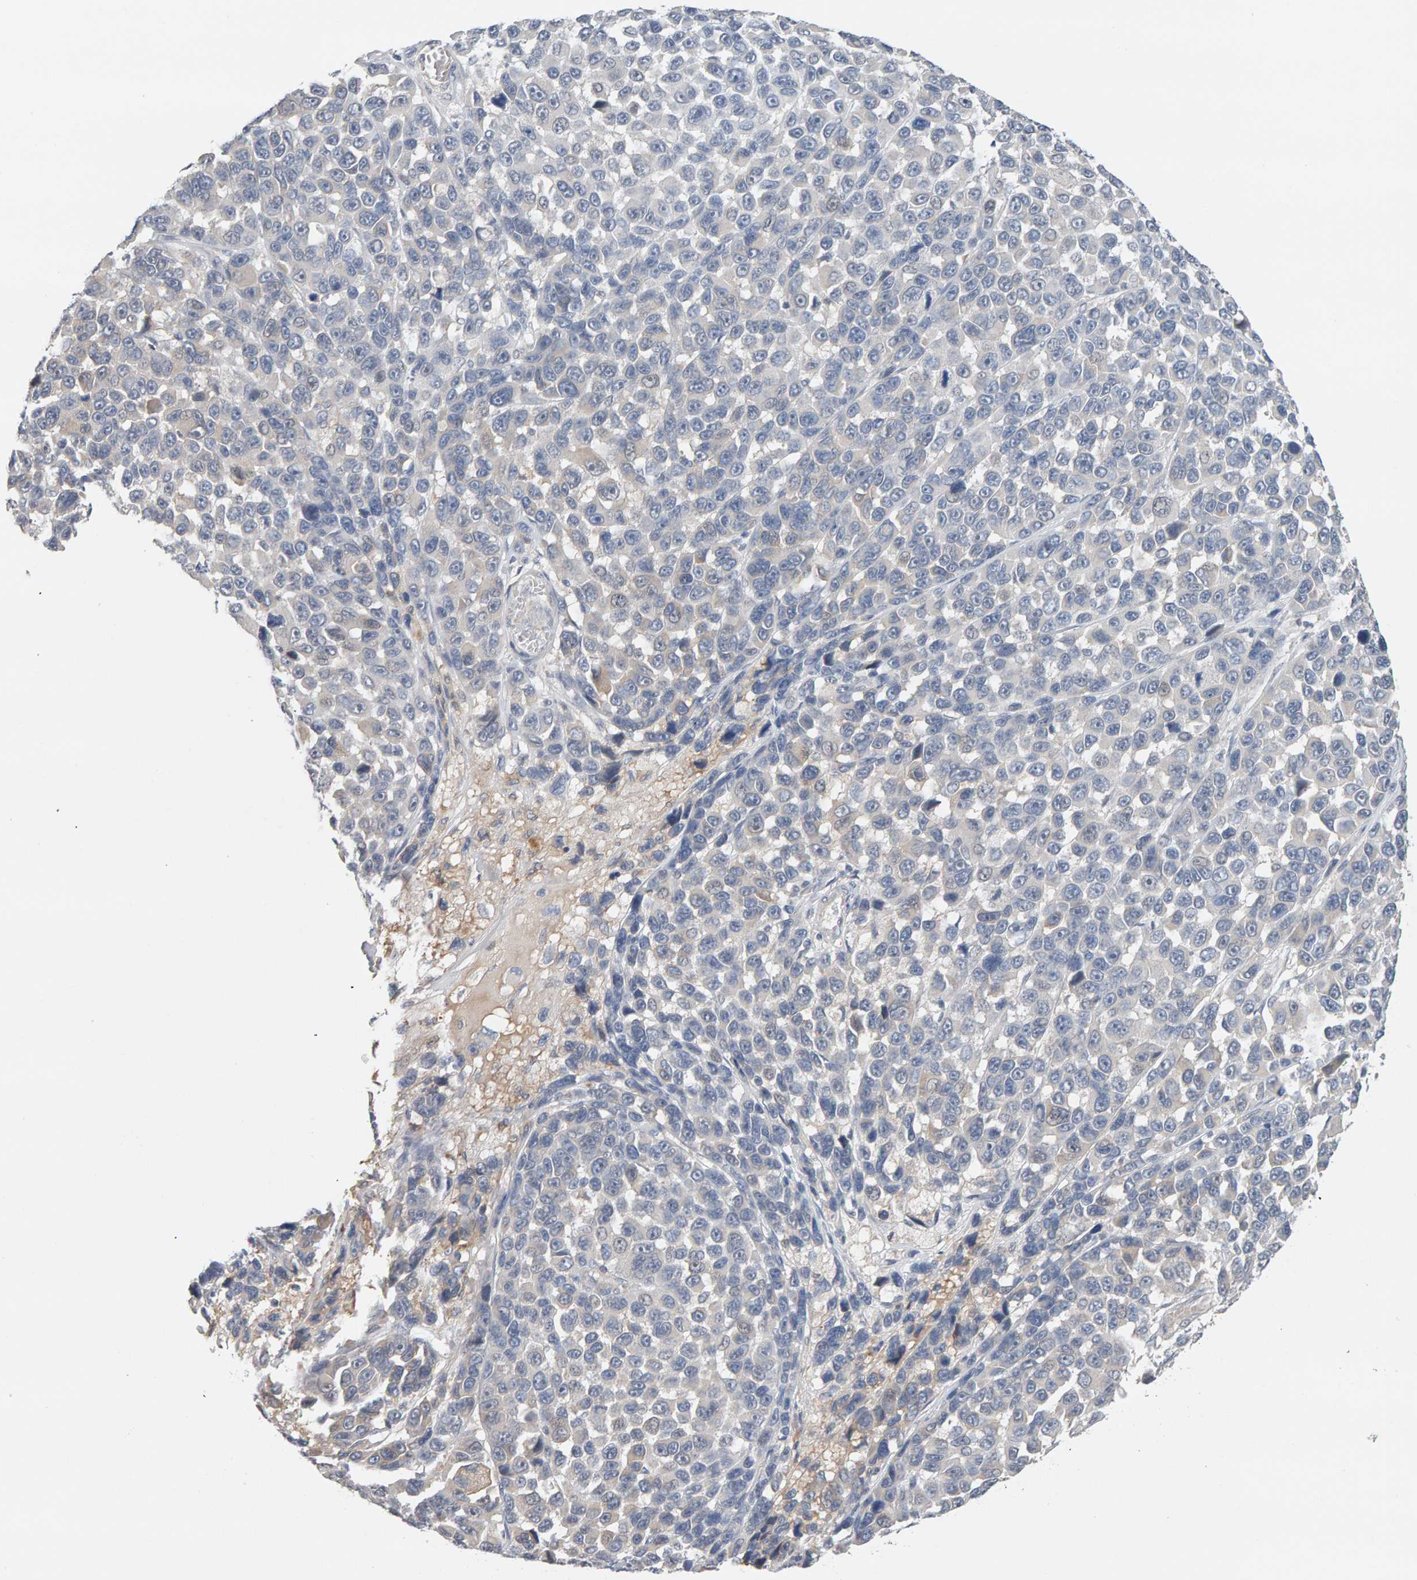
{"staining": {"intensity": "negative", "quantity": "none", "location": "none"}, "tissue": "melanoma", "cell_type": "Tumor cells", "image_type": "cancer", "snomed": [{"axis": "morphology", "description": "Malignant melanoma, NOS"}, {"axis": "topography", "description": "Skin"}], "caption": "Protein analysis of melanoma exhibits no significant expression in tumor cells.", "gene": "GFUS", "patient": {"sex": "male", "age": 53}}